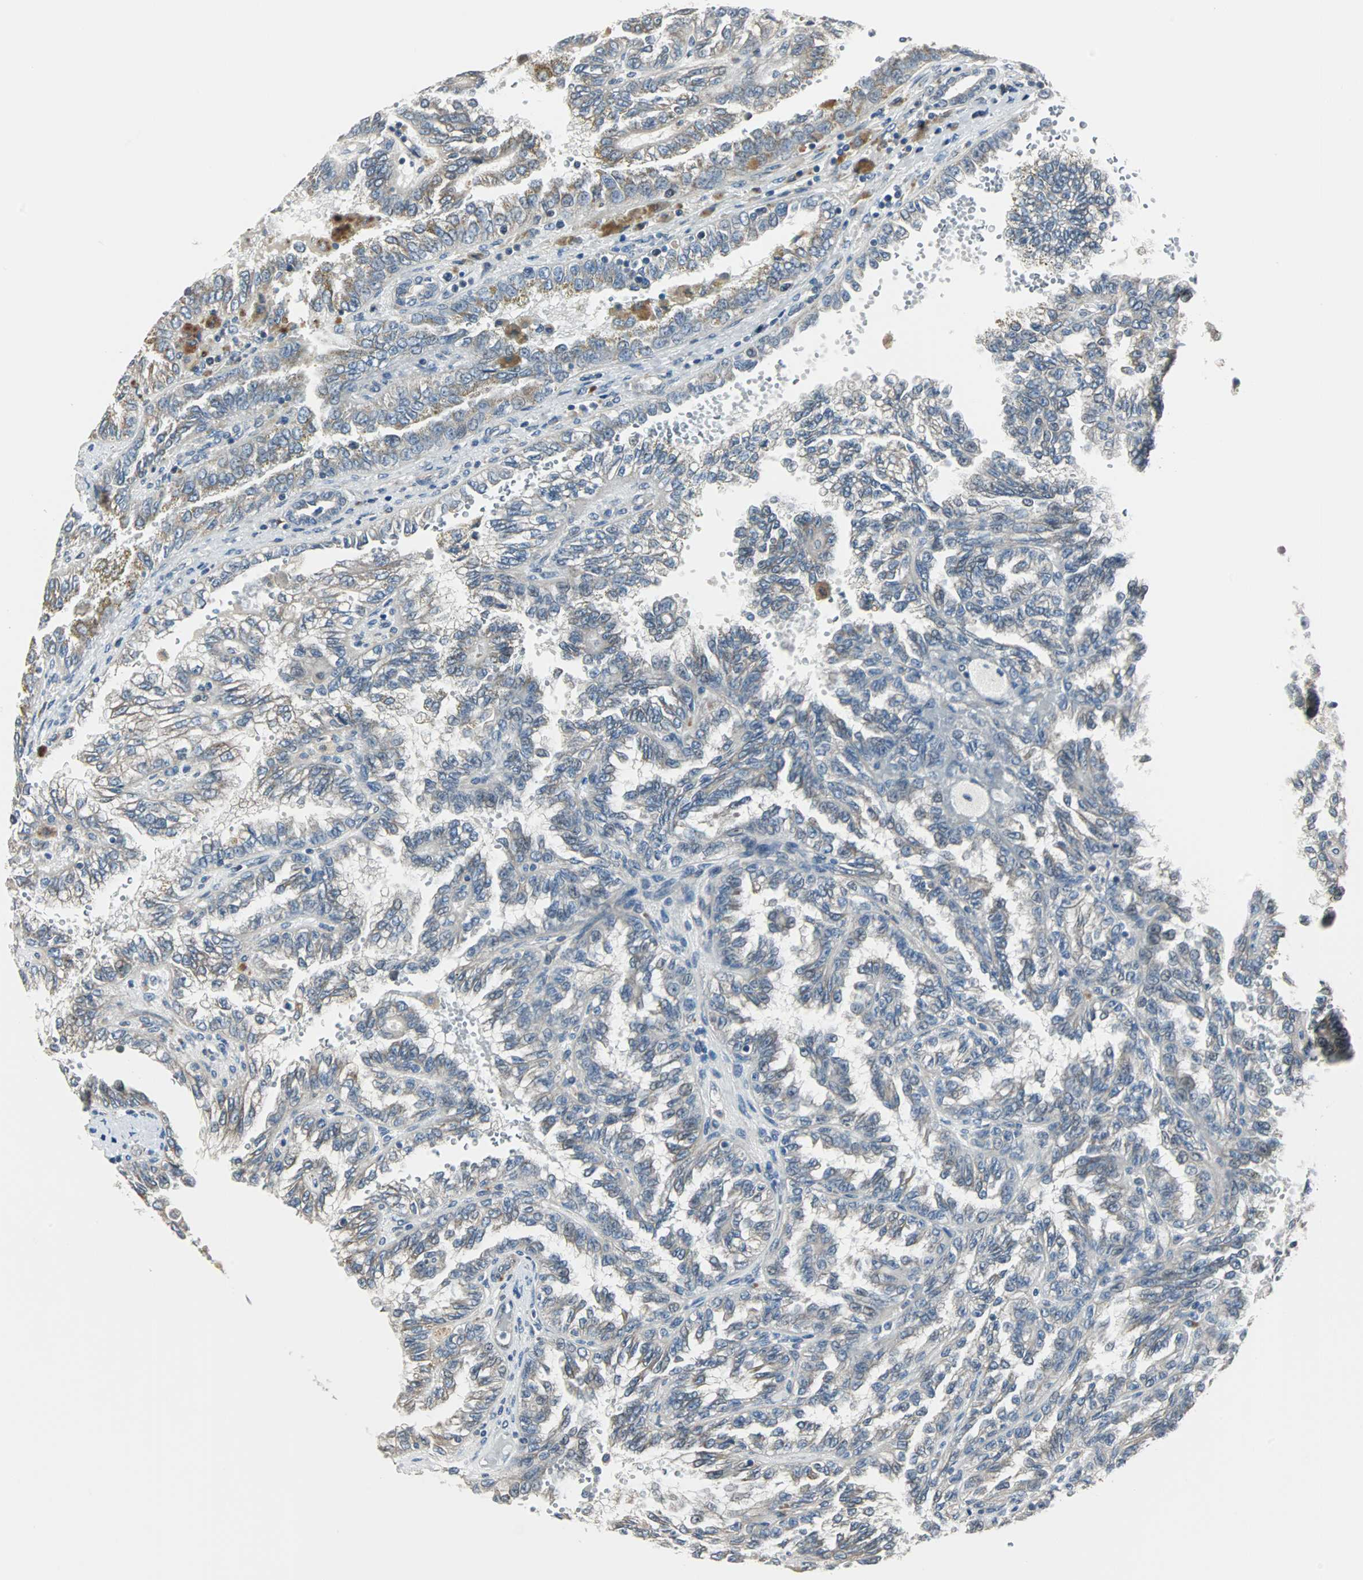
{"staining": {"intensity": "weak", "quantity": "25%-75%", "location": "cytoplasmic/membranous"}, "tissue": "renal cancer", "cell_type": "Tumor cells", "image_type": "cancer", "snomed": [{"axis": "morphology", "description": "Inflammation, NOS"}, {"axis": "morphology", "description": "Adenocarcinoma, NOS"}, {"axis": "topography", "description": "Kidney"}], "caption": "Weak cytoplasmic/membranous expression is identified in about 25%-75% of tumor cells in renal cancer (adenocarcinoma).", "gene": "CHP1", "patient": {"sex": "male", "age": 68}}